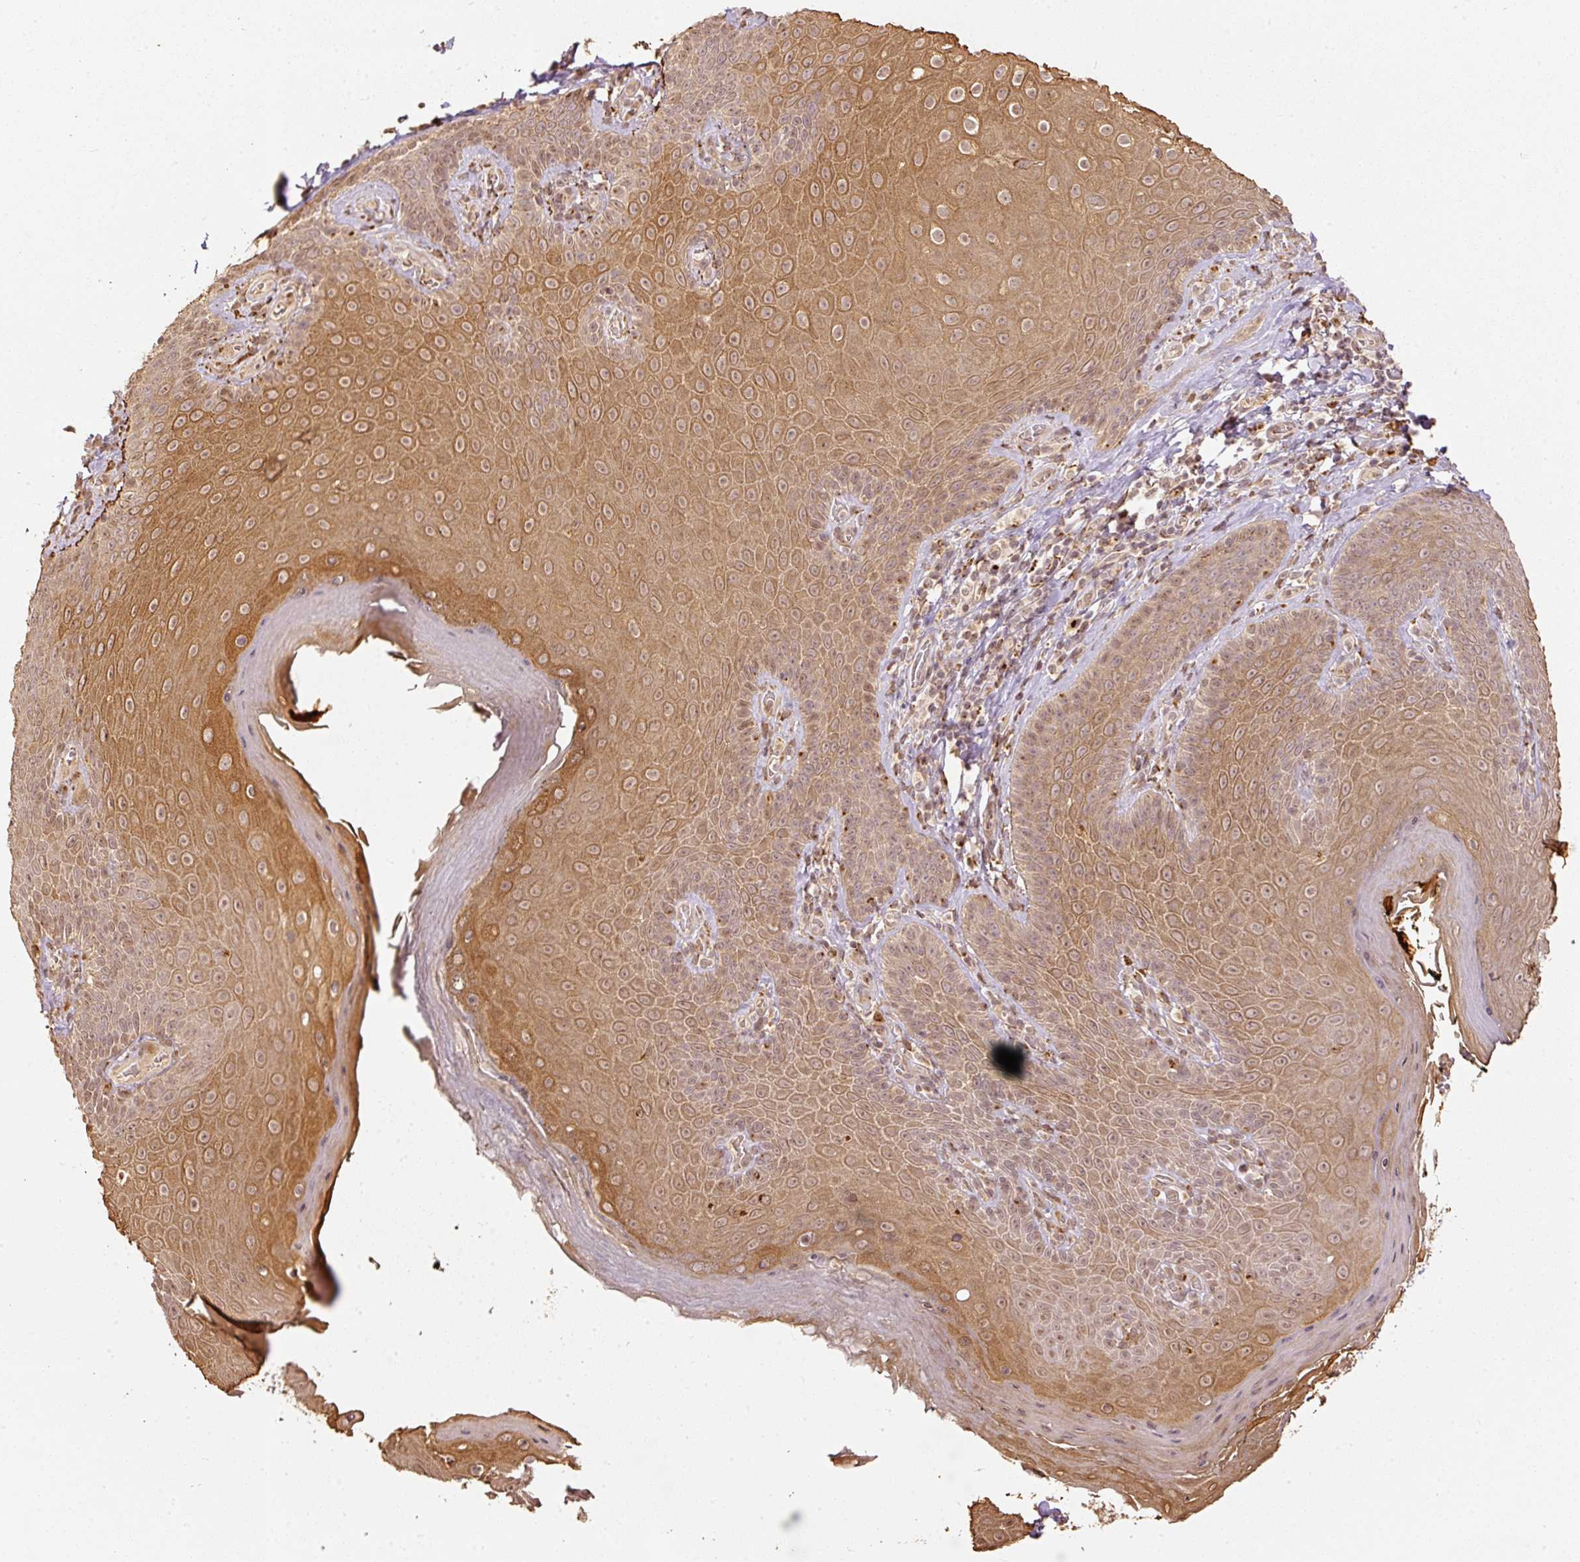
{"staining": {"intensity": "moderate", "quantity": ">75%", "location": "cytoplasmic/membranous"}, "tissue": "skin", "cell_type": "Epidermal cells", "image_type": "normal", "snomed": [{"axis": "morphology", "description": "Normal tissue, NOS"}, {"axis": "topography", "description": "Anal"}, {"axis": "topography", "description": "Peripheral nerve tissue"}], "caption": "Immunohistochemical staining of benign human skin reveals moderate cytoplasmic/membranous protein positivity in about >75% of epidermal cells. The staining was performed using DAB, with brown indicating positive protein expression. Nuclei are stained blue with hematoxylin.", "gene": "FUT8", "patient": {"sex": "male", "age": 53}}